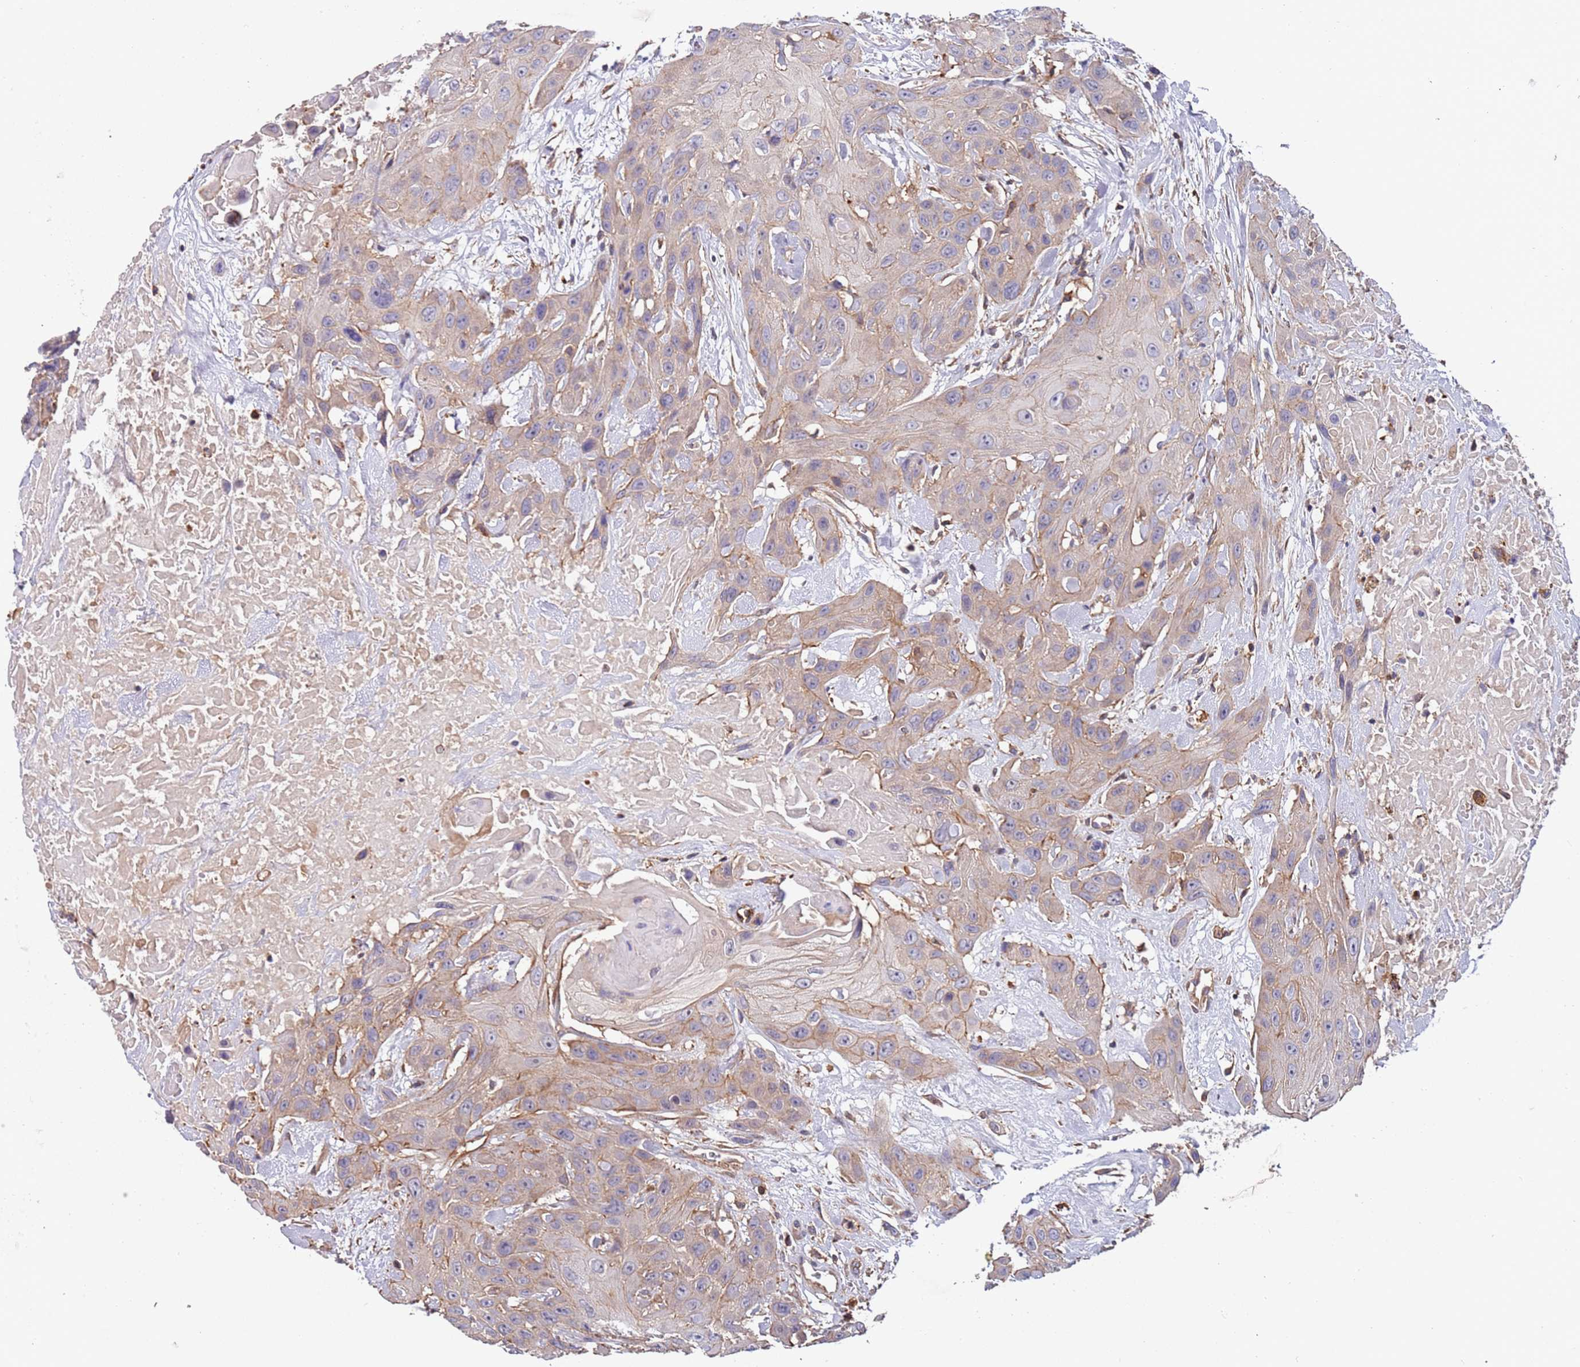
{"staining": {"intensity": "weak", "quantity": "<25%", "location": "cytoplasmic/membranous"}, "tissue": "head and neck cancer", "cell_type": "Tumor cells", "image_type": "cancer", "snomed": [{"axis": "morphology", "description": "Squamous cell carcinoma, NOS"}, {"axis": "topography", "description": "Head-Neck"}], "caption": "Tumor cells show no significant staining in head and neck squamous cell carcinoma. Brightfield microscopy of IHC stained with DAB (brown) and hematoxylin (blue), captured at high magnification.", "gene": "SYT4", "patient": {"sex": "male", "age": 81}}